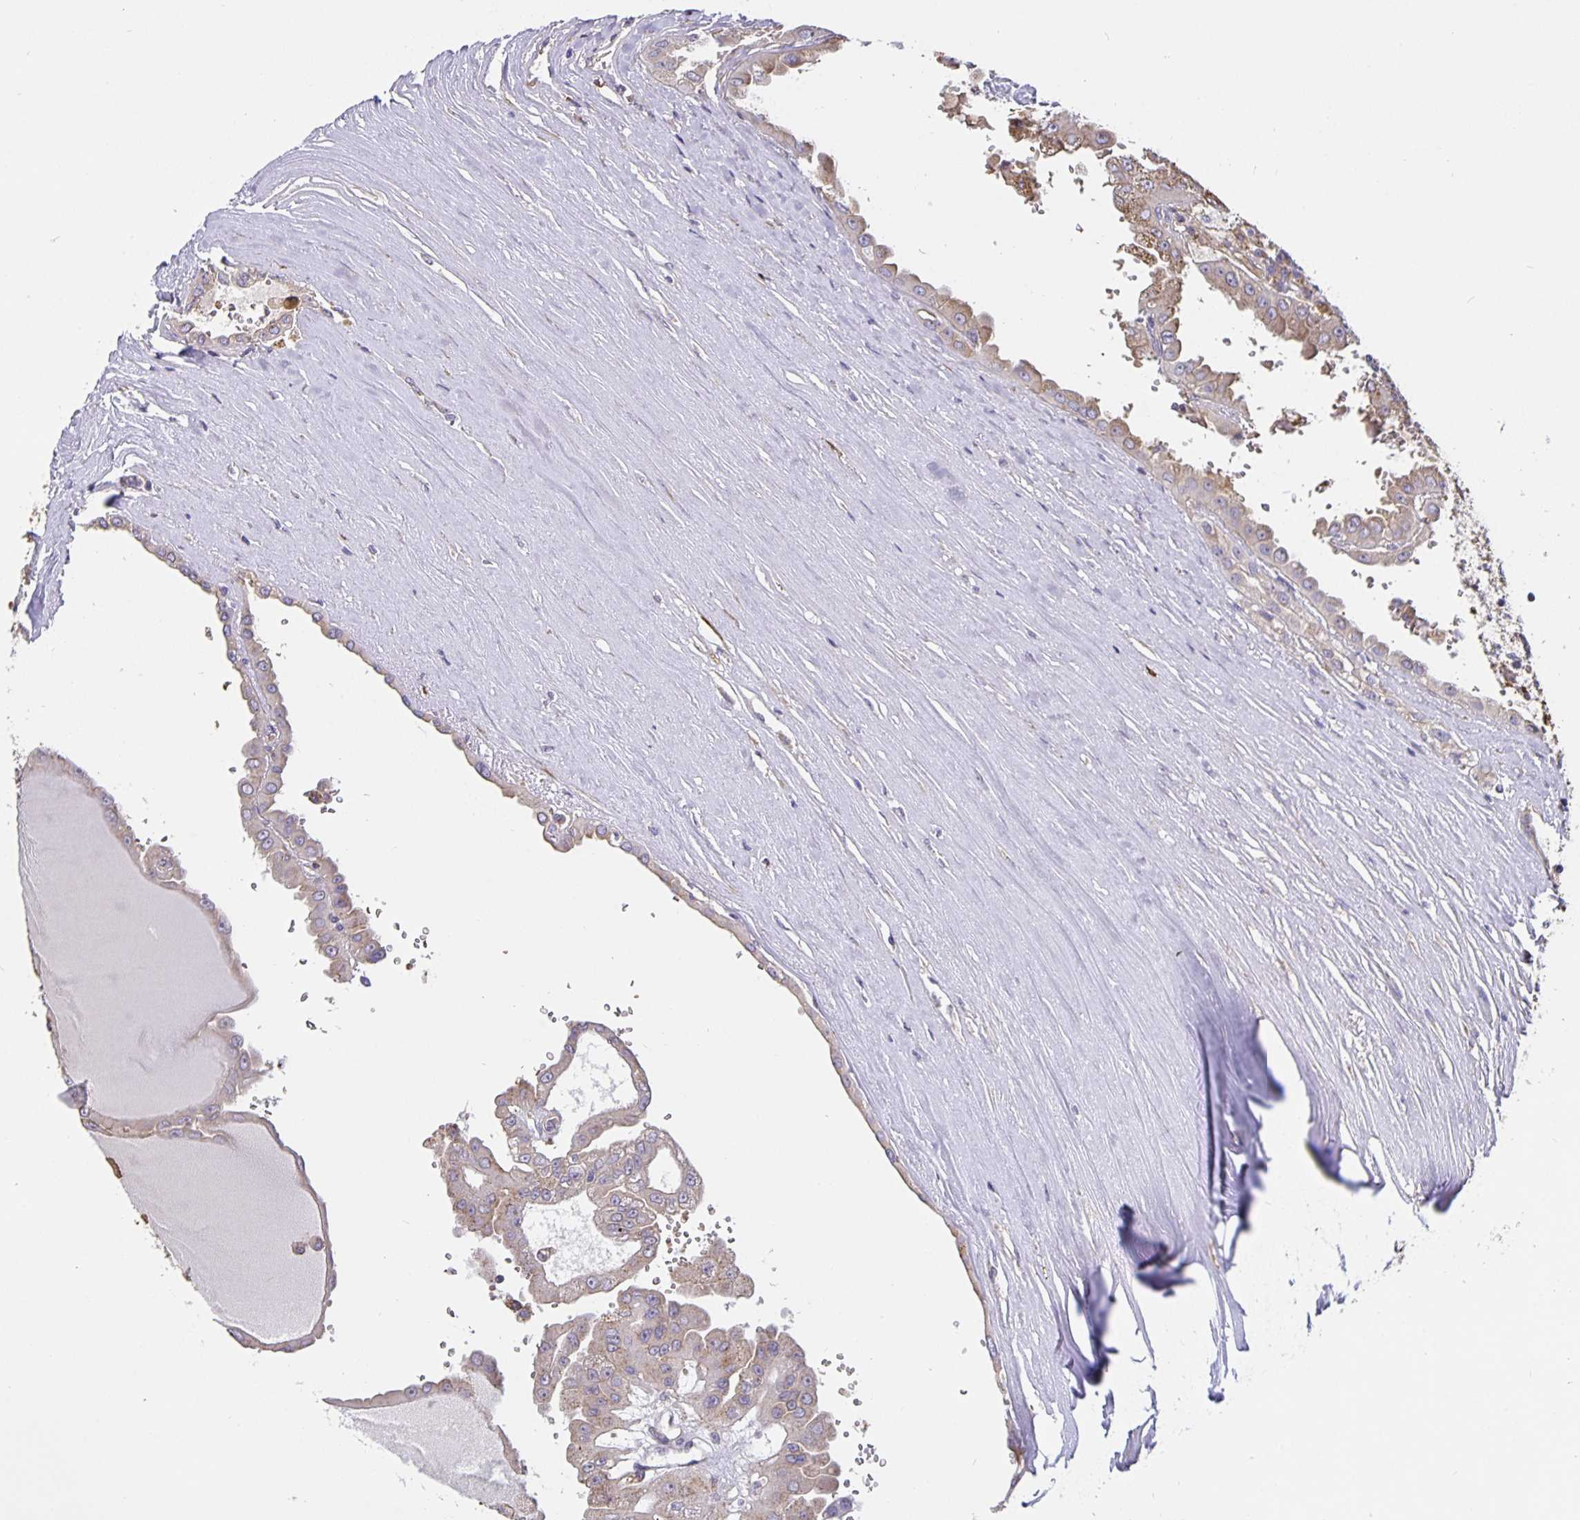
{"staining": {"intensity": "moderate", "quantity": "<25%", "location": "cytoplasmic/membranous"}, "tissue": "renal cancer", "cell_type": "Tumor cells", "image_type": "cancer", "snomed": [{"axis": "morphology", "description": "Adenocarcinoma, NOS"}, {"axis": "topography", "description": "Kidney"}], "caption": "Adenocarcinoma (renal) stained for a protein reveals moderate cytoplasmic/membranous positivity in tumor cells. Using DAB (brown) and hematoxylin (blue) stains, captured at high magnification using brightfield microscopy.", "gene": "TMEM71", "patient": {"sex": "male", "age": 58}}